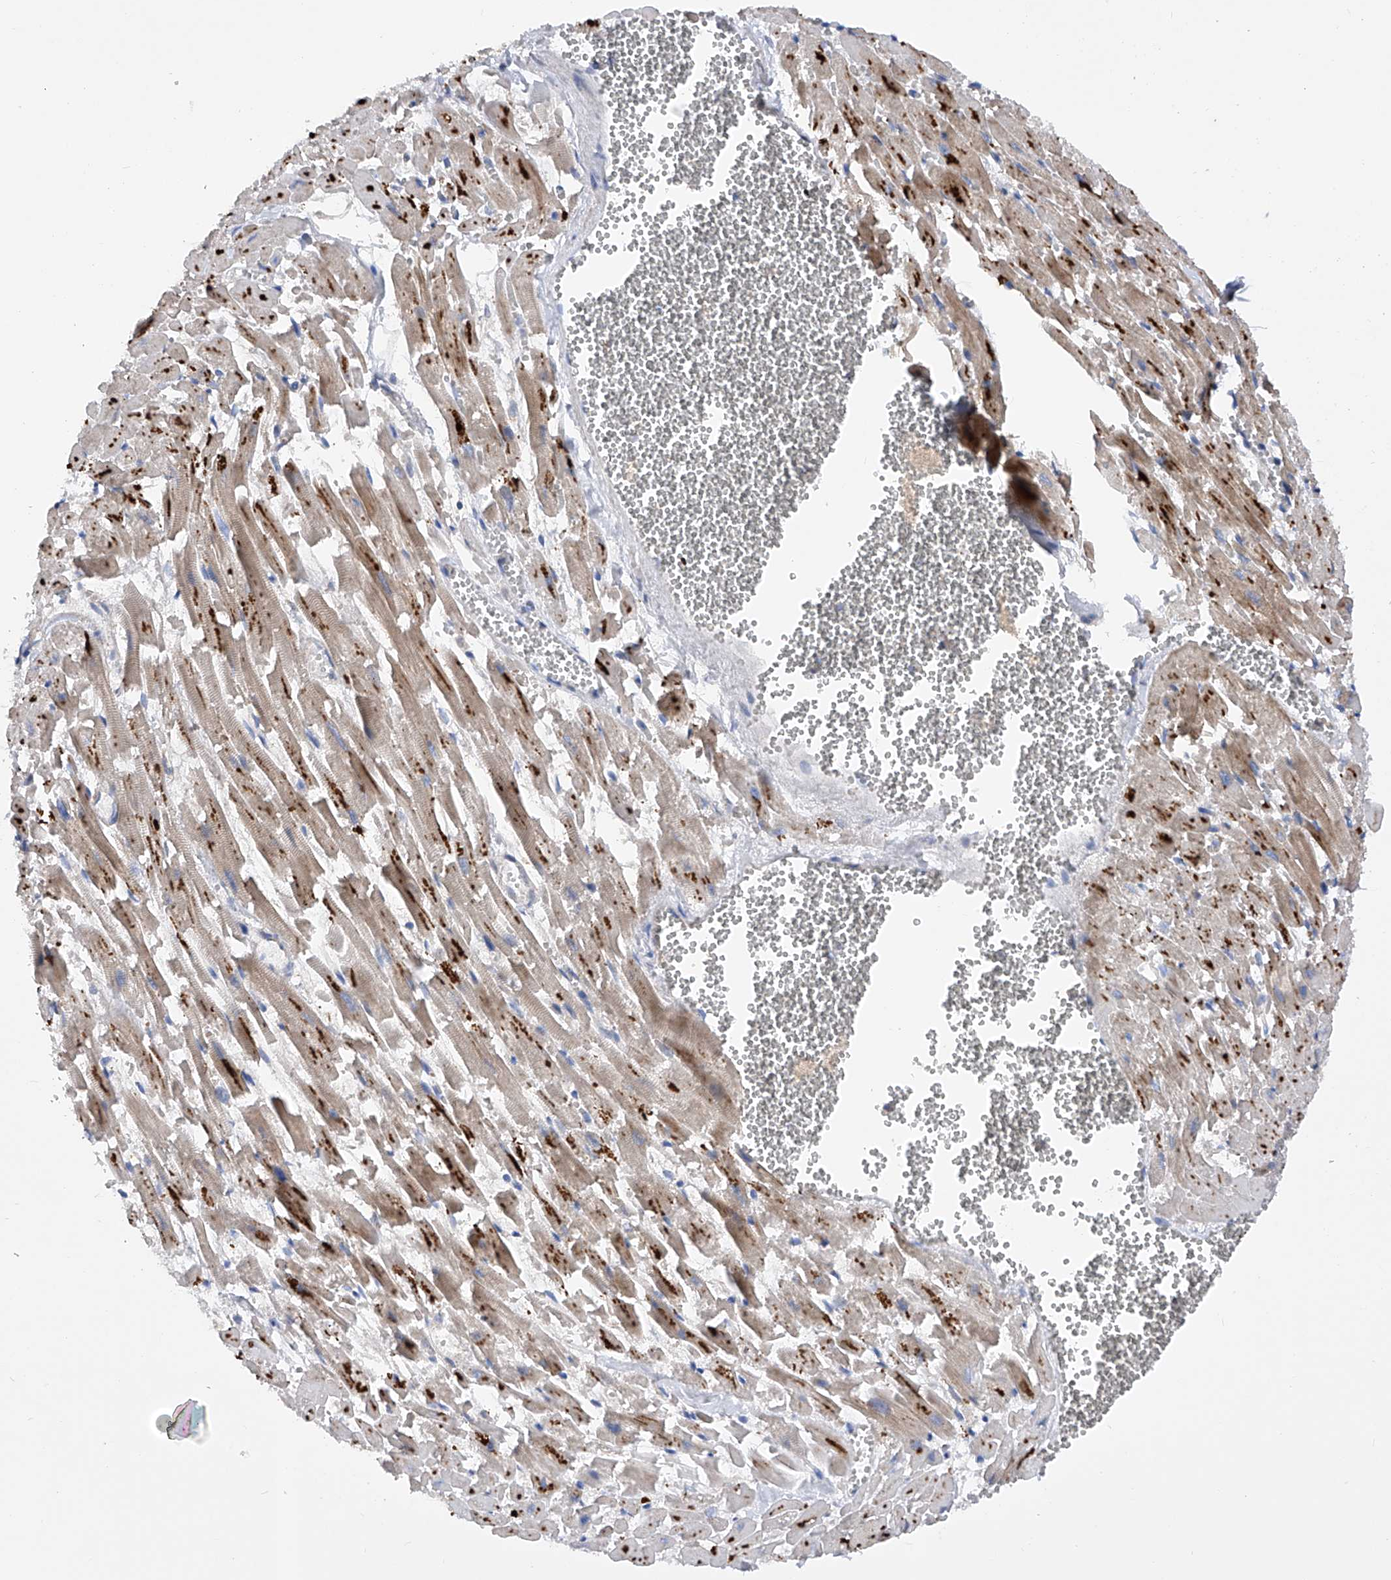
{"staining": {"intensity": "moderate", "quantity": ">75%", "location": "cytoplasmic/membranous"}, "tissue": "heart muscle", "cell_type": "Cardiomyocytes", "image_type": "normal", "snomed": [{"axis": "morphology", "description": "Normal tissue, NOS"}, {"axis": "topography", "description": "Heart"}], "caption": "Heart muscle stained with DAB (3,3'-diaminobenzidine) IHC displays medium levels of moderate cytoplasmic/membranous staining in about >75% of cardiomyocytes.", "gene": "SPATA20", "patient": {"sex": "female", "age": 64}}